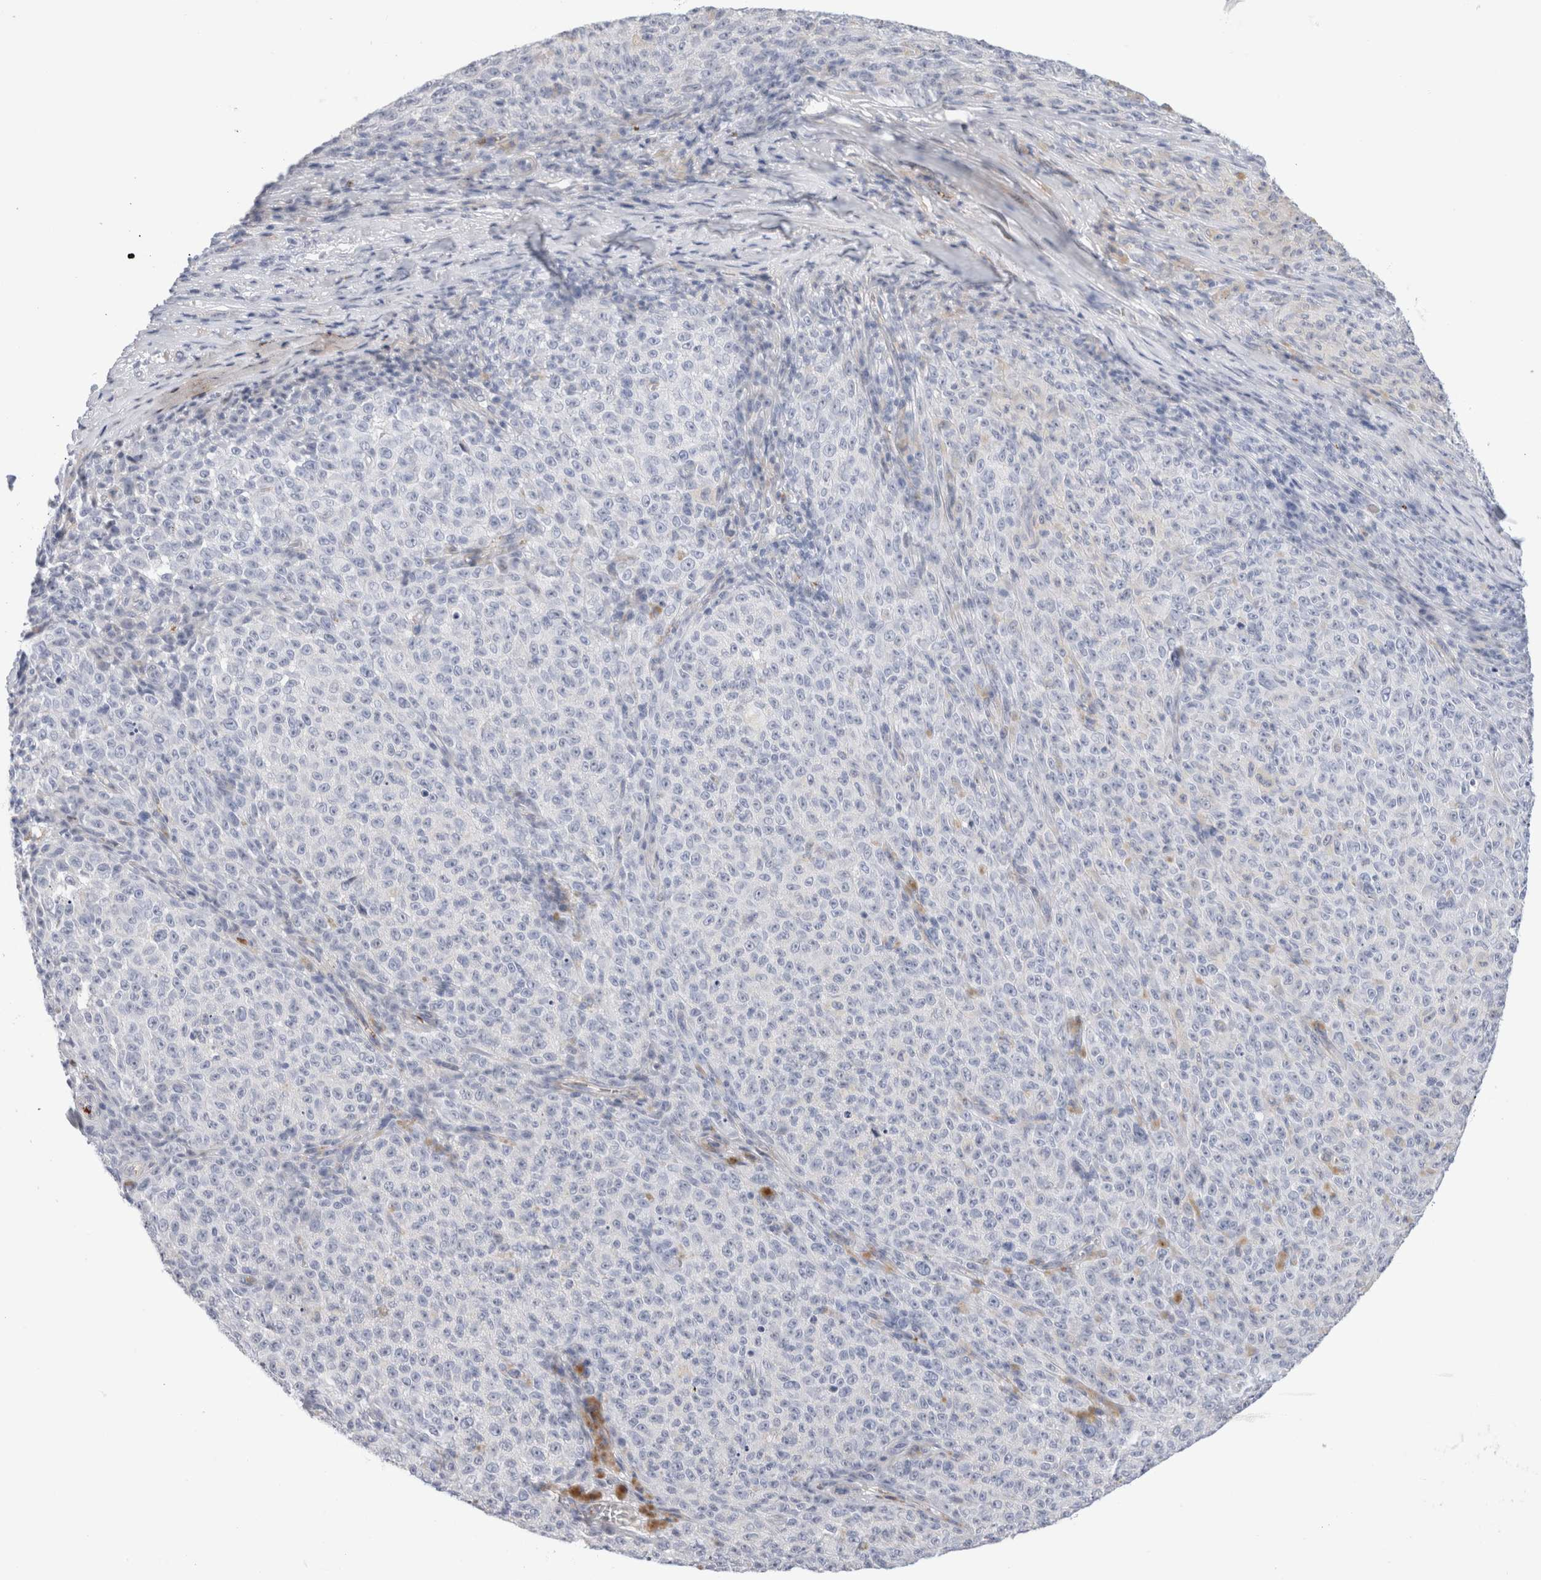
{"staining": {"intensity": "negative", "quantity": "none", "location": "none"}, "tissue": "melanoma", "cell_type": "Tumor cells", "image_type": "cancer", "snomed": [{"axis": "morphology", "description": "Malignant melanoma, NOS"}, {"axis": "topography", "description": "Skin"}], "caption": "The photomicrograph displays no staining of tumor cells in malignant melanoma. (DAB immunohistochemistry (IHC) with hematoxylin counter stain).", "gene": "ECHDC2", "patient": {"sex": "female", "age": 82}}